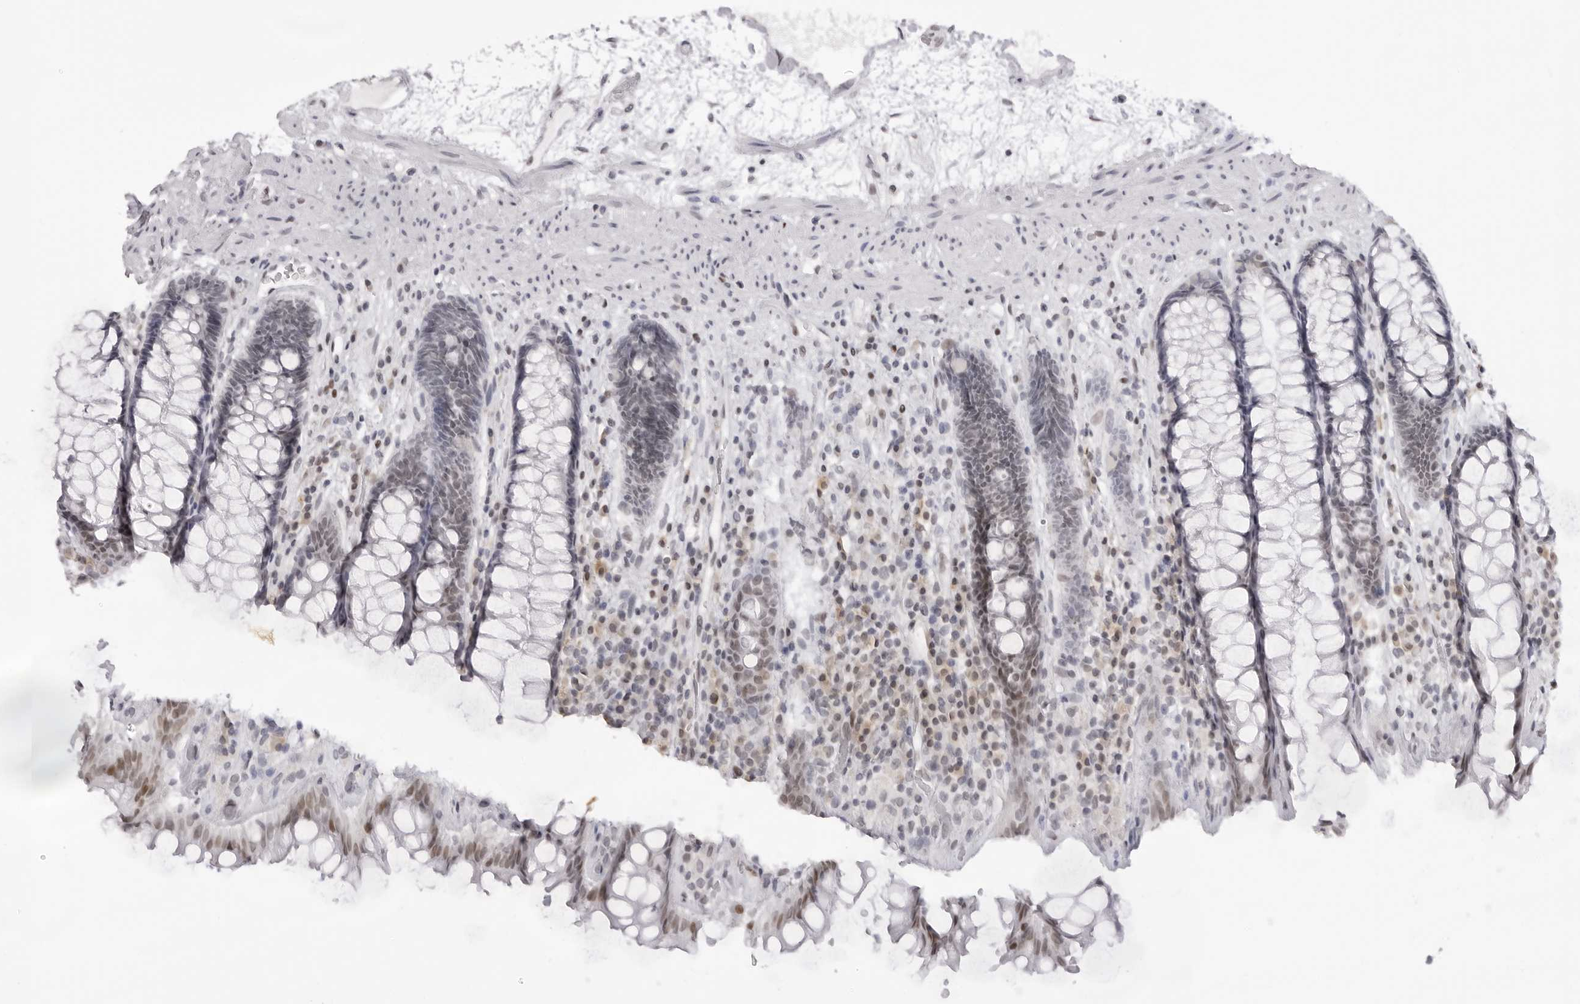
{"staining": {"intensity": "moderate", "quantity": "<25%", "location": "nuclear"}, "tissue": "rectum", "cell_type": "Glandular cells", "image_type": "normal", "snomed": [{"axis": "morphology", "description": "Normal tissue, NOS"}, {"axis": "topography", "description": "Rectum"}], "caption": "This micrograph demonstrates IHC staining of normal human rectum, with low moderate nuclear positivity in about <25% of glandular cells.", "gene": "MAFK", "patient": {"sex": "male", "age": 64}}